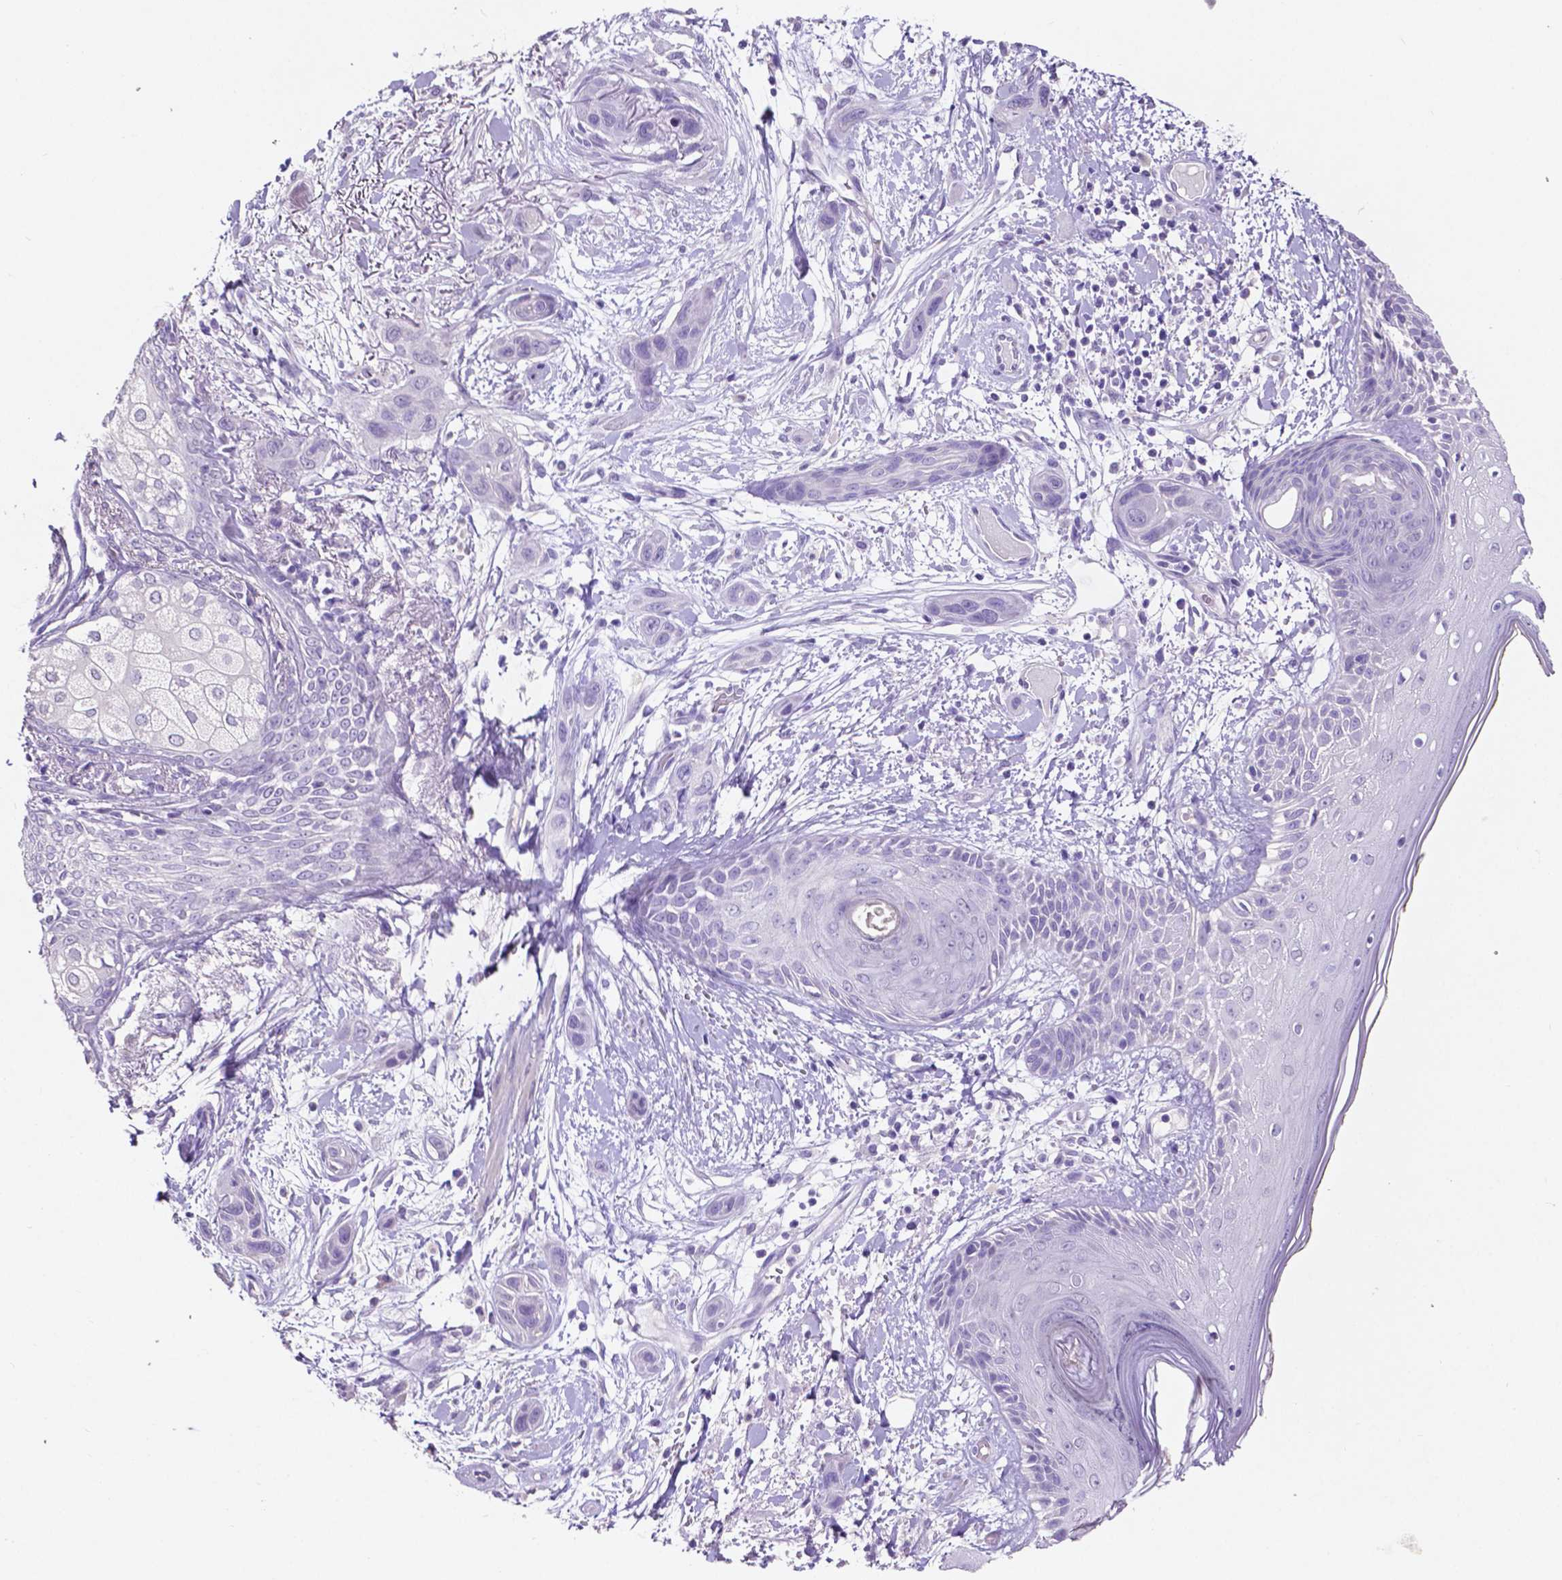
{"staining": {"intensity": "negative", "quantity": "none", "location": "none"}, "tissue": "skin cancer", "cell_type": "Tumor cells", "image_type": "cancer", "snomed": [{"axis": "morphology", "description": "Squamous cell carcinoma, NOS"}, {"axis": "topography", "description": "Skin"}], "caption": "IHC micrograph of skin cancer (squamous cell carcinoma) stained for a protein (brown), which exhibits no expression in tumor cells. (DAB immunohistochemistry (IHC) visualized using brightfield microscopy, high magnification).", "gene": "SLC22A2", "patient": {"sex": "male", "age": 79}}